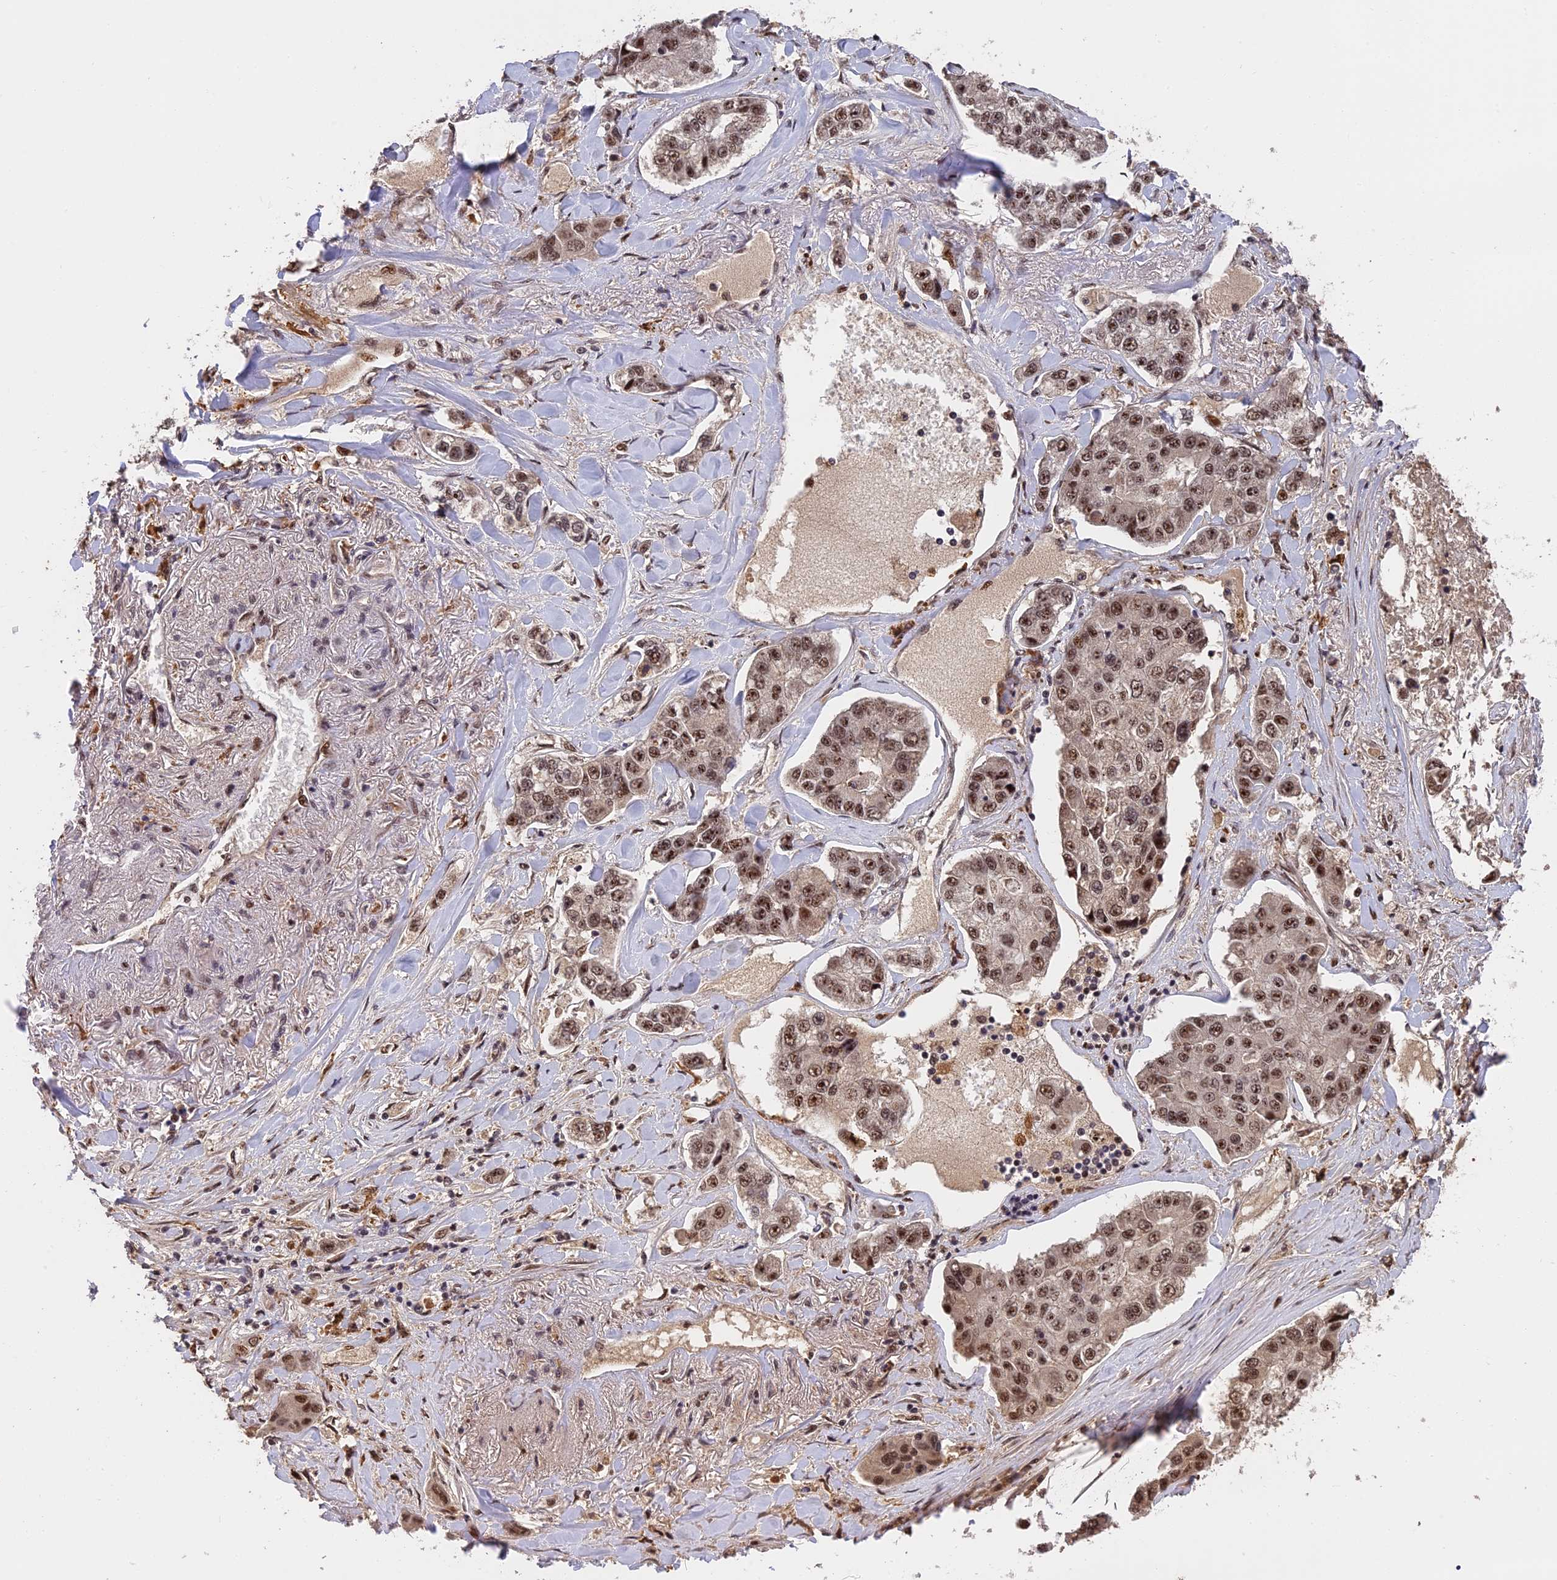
{"staining": {"intensity": "moderate", "quantity": ">75%", "location": "nuclear"}, "tissue": "lung cancer", "cell_type": "Tumor cells", "image_type": "cancer", "snomed": [{"axis": "morphology", "description": "Adenocarcinoma, NOS"}, {"axis": "topography", "description": "Lung"}], "caption": "Human lung cancer (adenocarcinoma) stained with a protein marker exhibits moderate staining in tumor cells.", "gene": "OSBPL1A", "patient": {"sex": "male", "age": 49}}